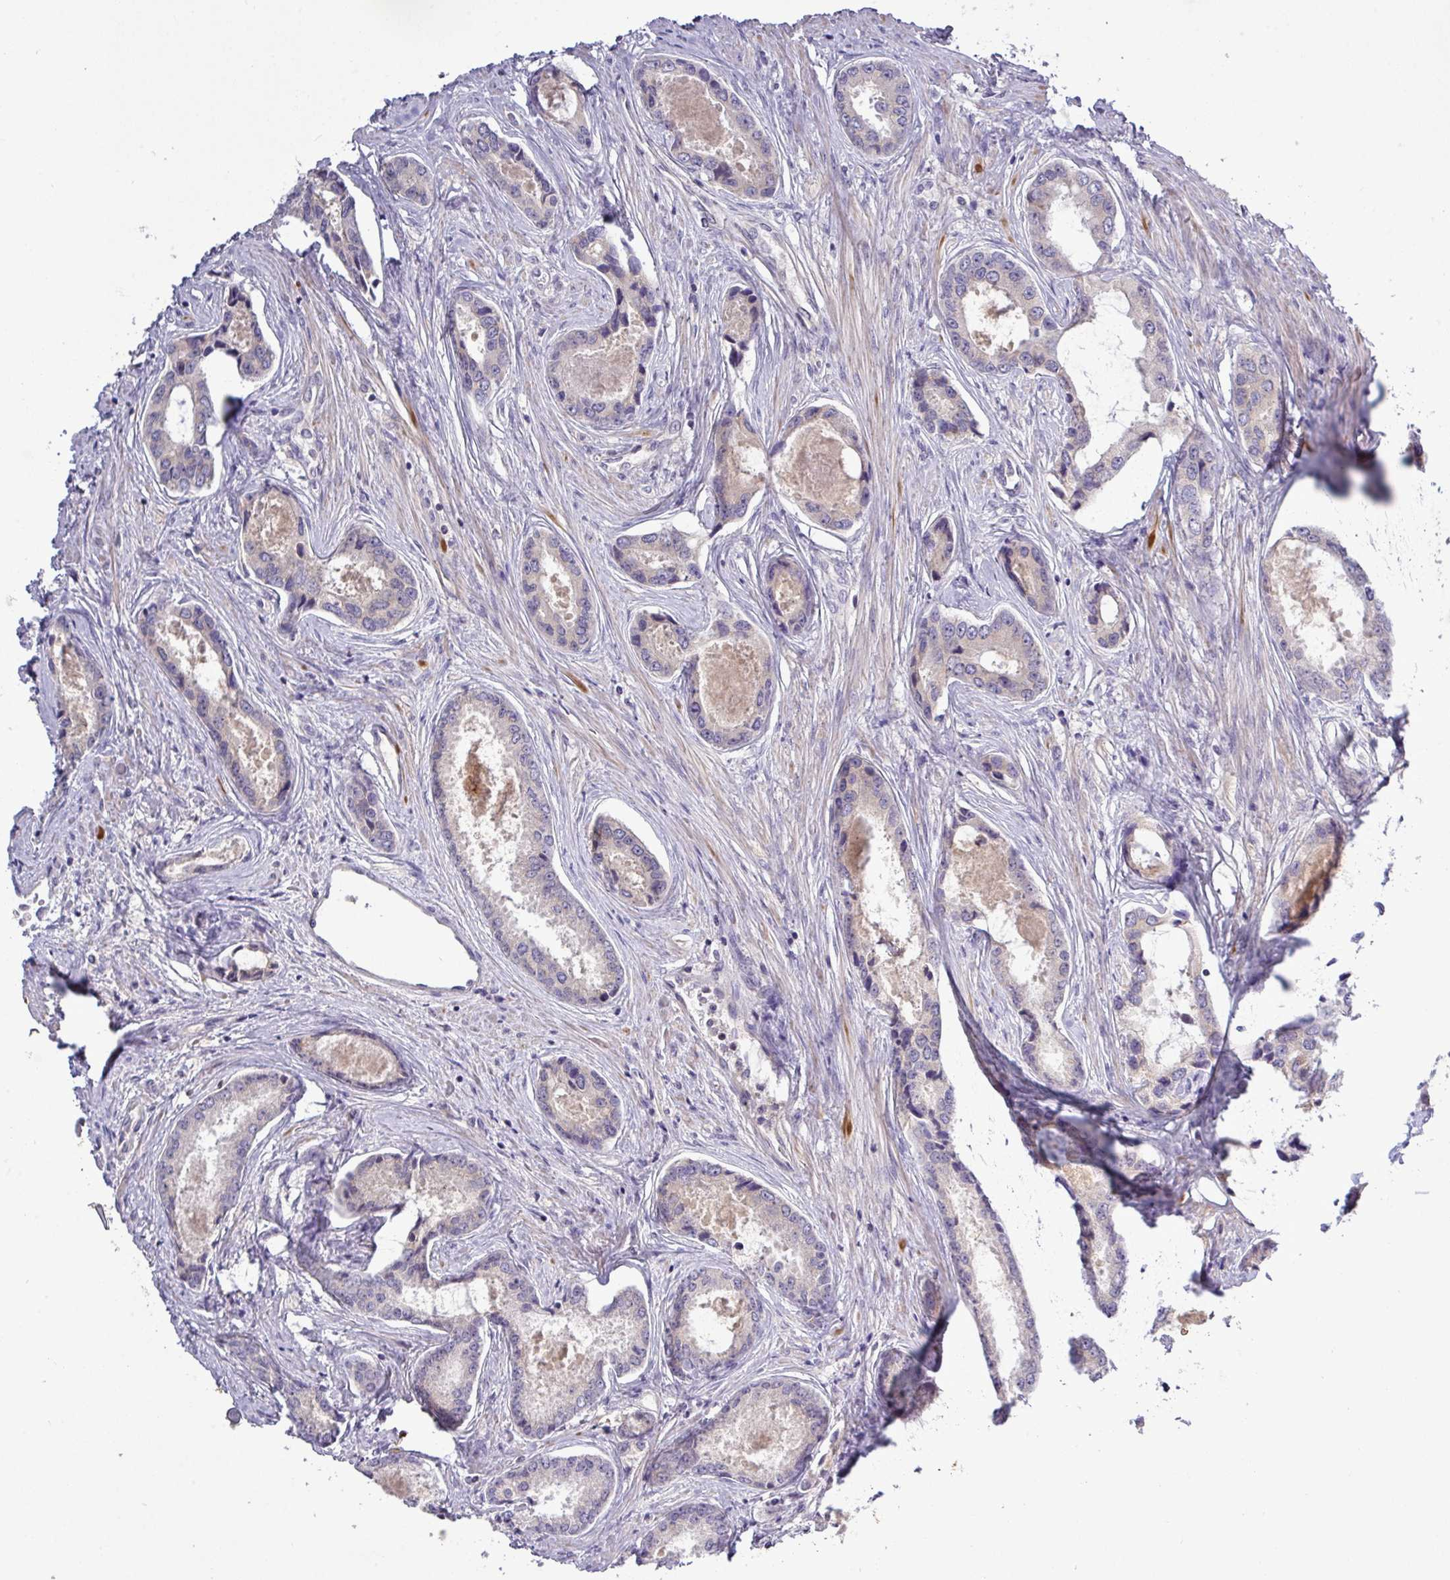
{"staining": {"intensity": "negative", "quantity": "none", "location": "none"}, "tissue": "prostate cancer", "cell_type": "Tumor cells", "image_type": "cancer", "snomed": [{"axis": "morphology", "description": "Adenocarcinoma, Low grade"}, {"axis": "topography", "description": "Prostate"}], "caption": "IHC photomicrograph of neoplastic tissue: prostate low-grade adenocarcinoma stained with DAB reveals no significant protein expression in tumor cells.", "gene": "TMEM62", "patient": {"sex": "male", "age": 68}}